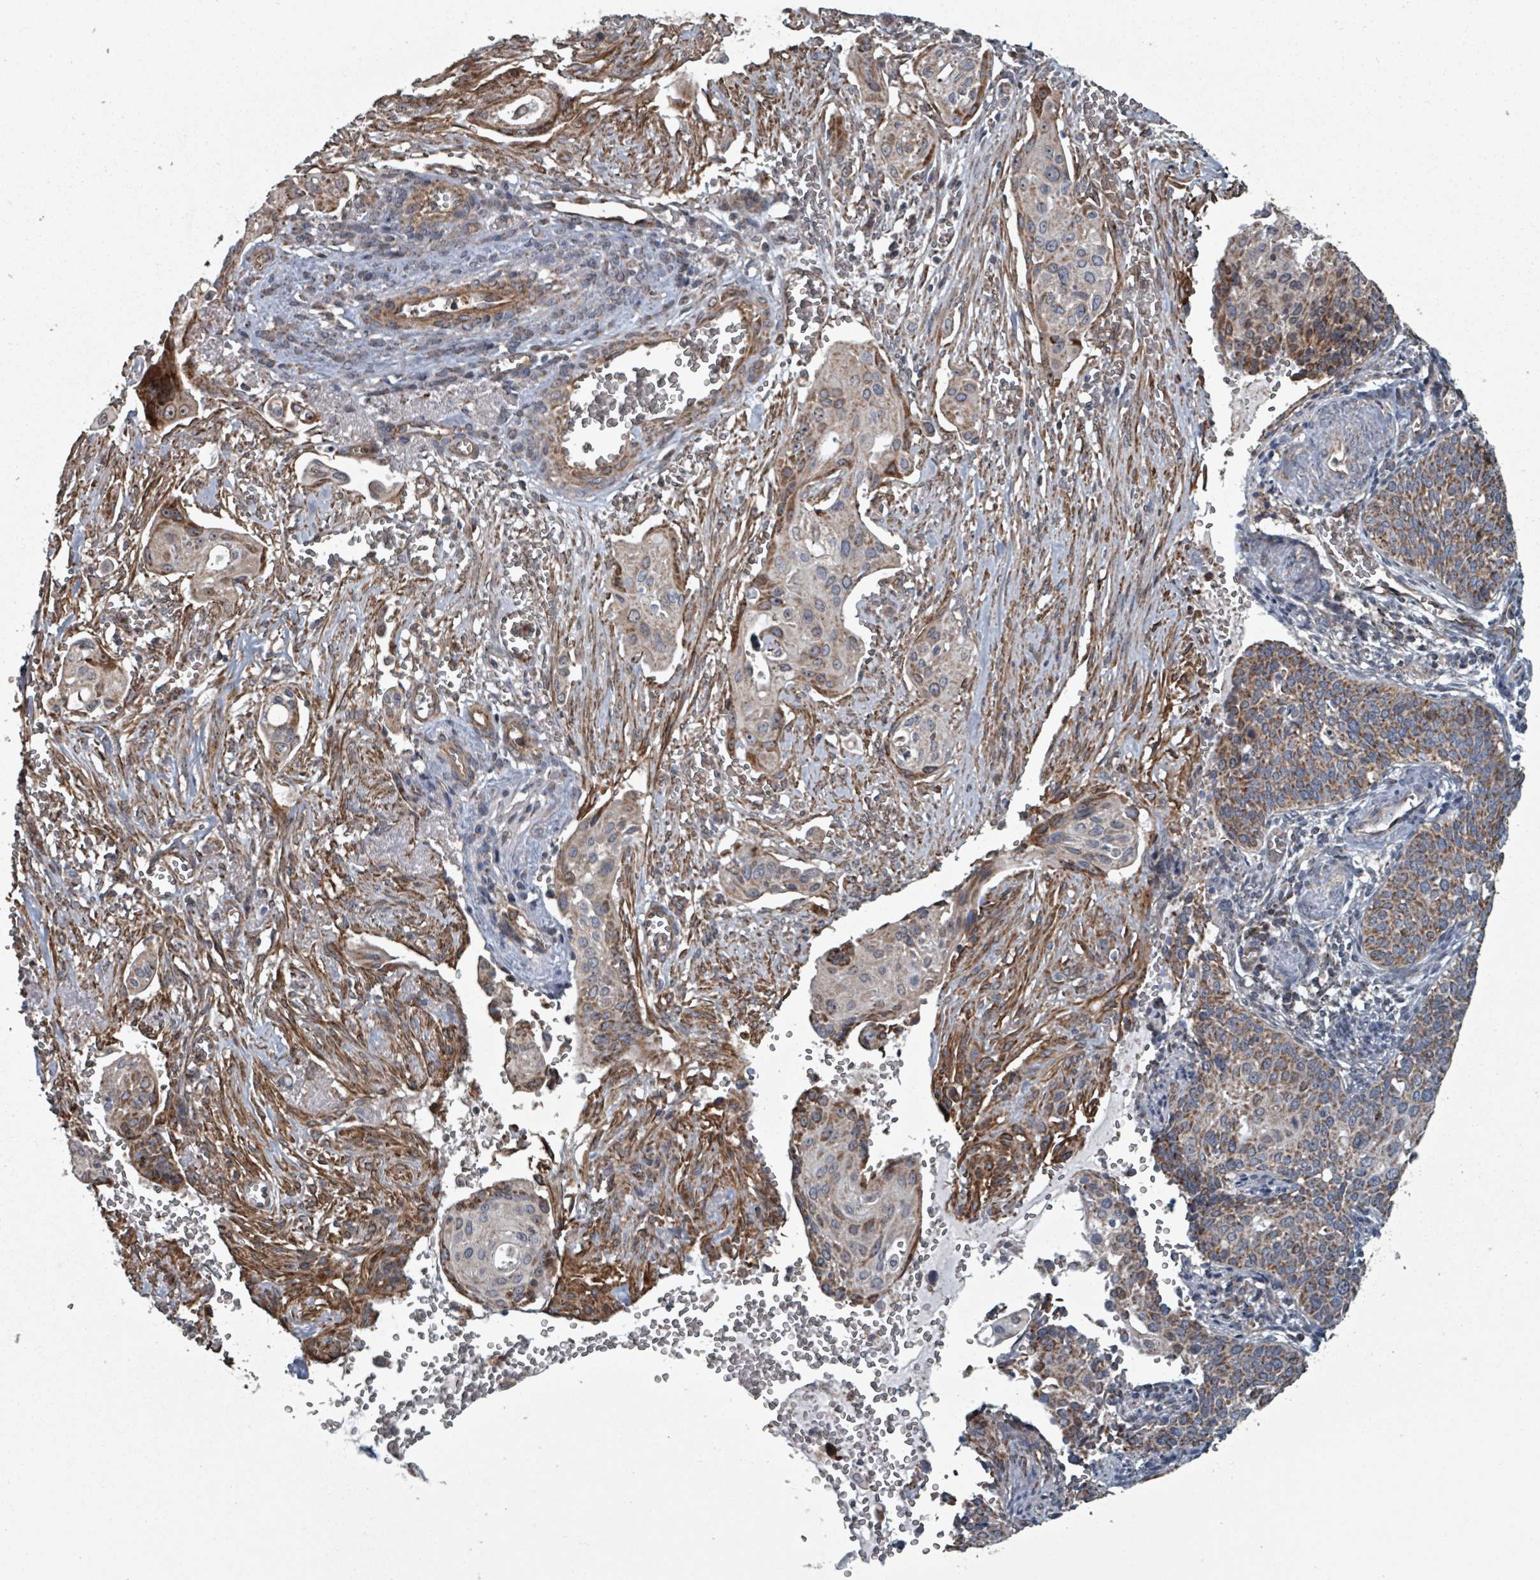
{"staining": {"intensity": "moderate", "quantity": ">75%", "location": "cytoplasmic/membranous"}, "tissue": "cervical cancer", "cell_type": "Tumor cells", "image_type": "cancer", "snomed": [{"axis": "morphology", "description": "Squamous cell carcinoma, NOS"}, {"axis": "topography", "description": "Cervix"}], "caption": "Immunohistochemical staining of human cervical cancer (squamous cell carcinoma) reveals medium levels of moderate cytoplasmic/membranous protein expression in about >75% of tumor cells. Nuclei are stained in blue.", "gene": "MRPL4", "patient": {"sex": "female", "age": 44}}